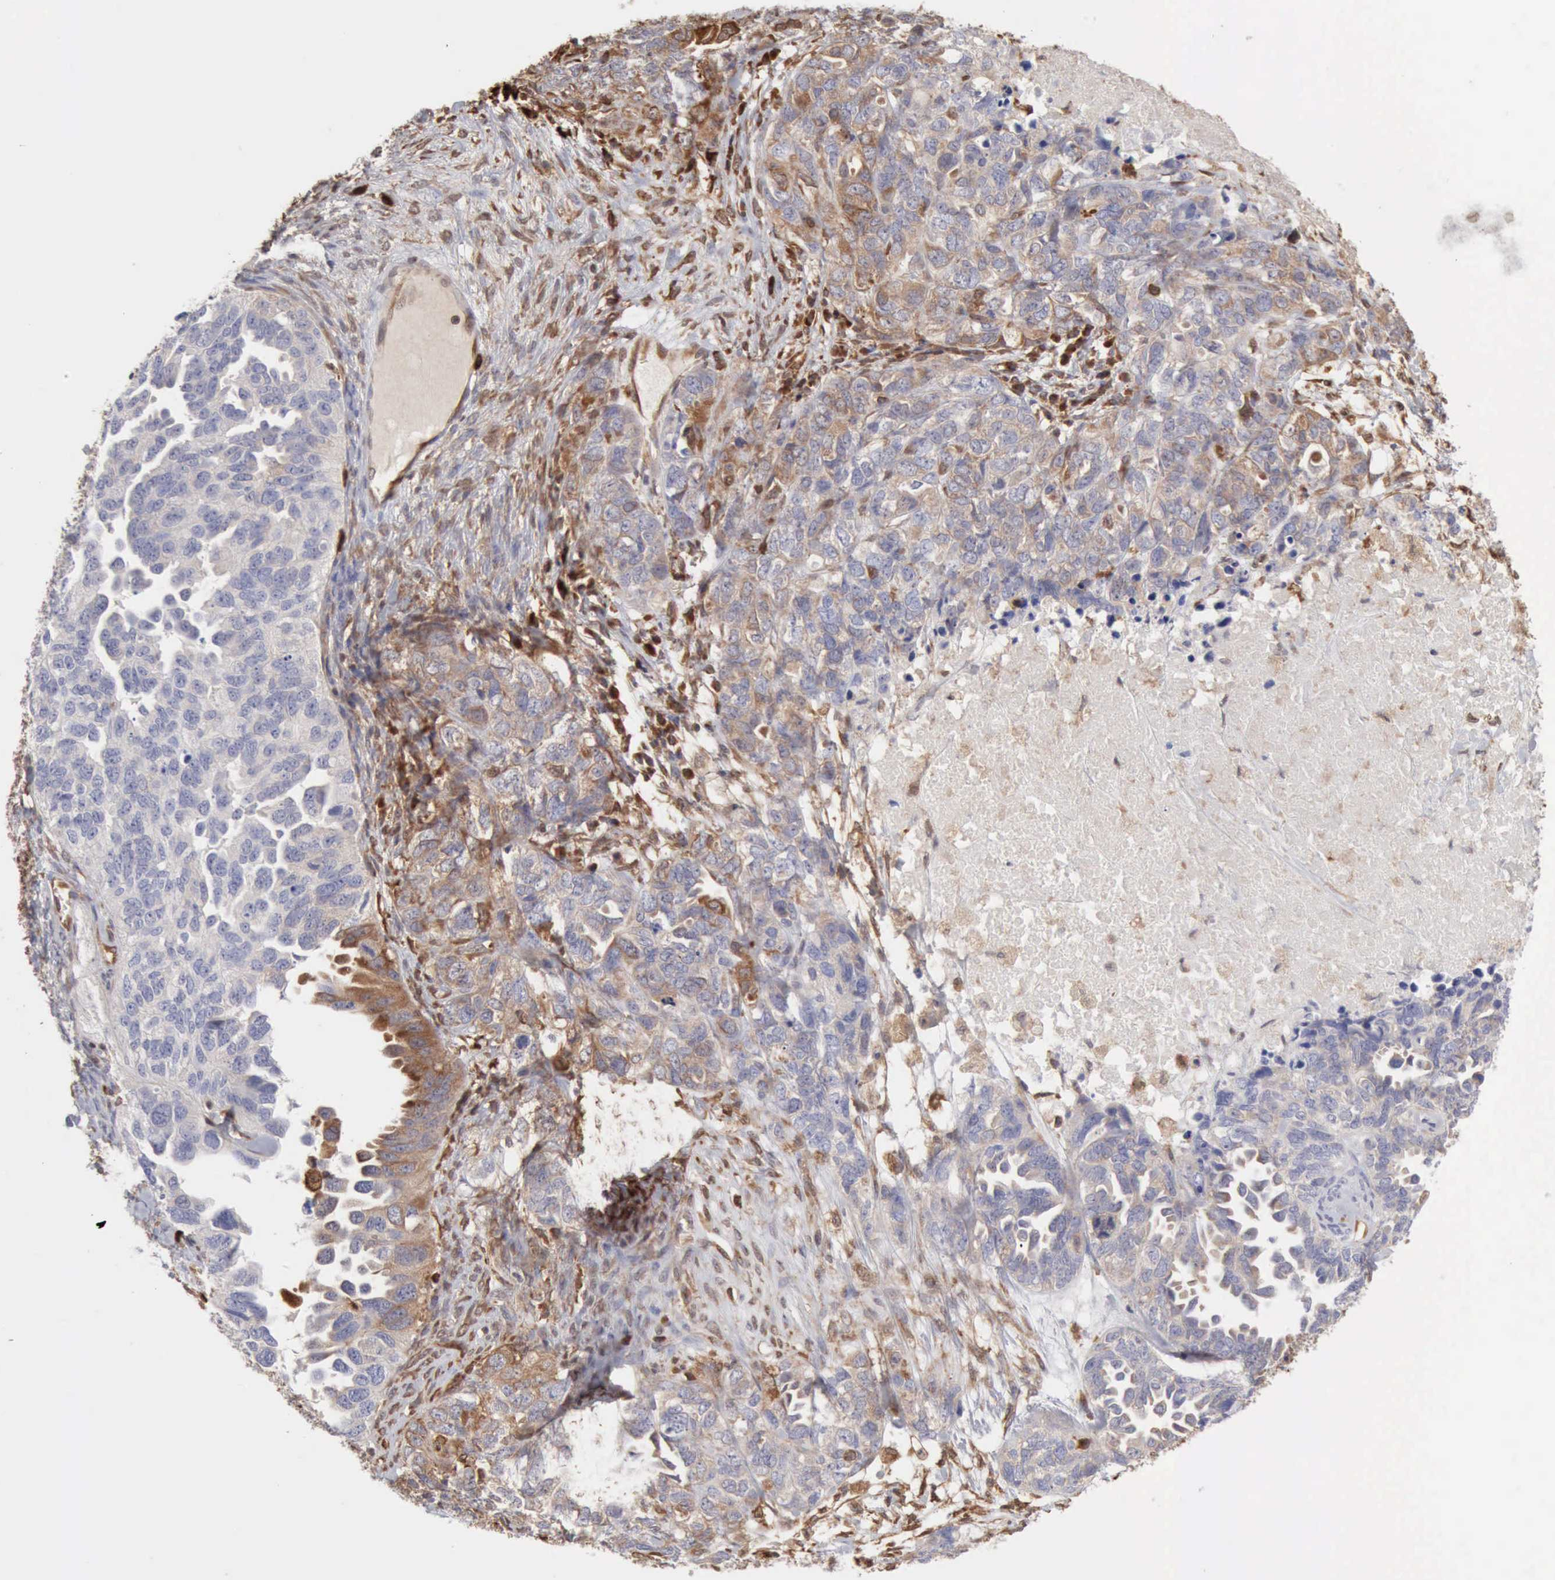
{"staining": {"intensity": "weak", "quantity": "25%-75%", "location": "cytoplasmic/membranous"}, "tissue": "ovarian cancer", "cell_type": "Tumor cells", "image_type": "cancer", "snomed": [{"axis": "morphology", "description": "Cystadenocarcinoma, serous, NOS"}, {"axis": "topography", "description": "Ovary"}], "caption": "Brown immunohistochemical staining in serous cystadenocarcinoma (ovarian) shows weak cytoplasmic/membranous expression in approximately 25%-75% of tumor cells.", "gene": "APOL2", "patient": {"sex": "female", "age": 82}}